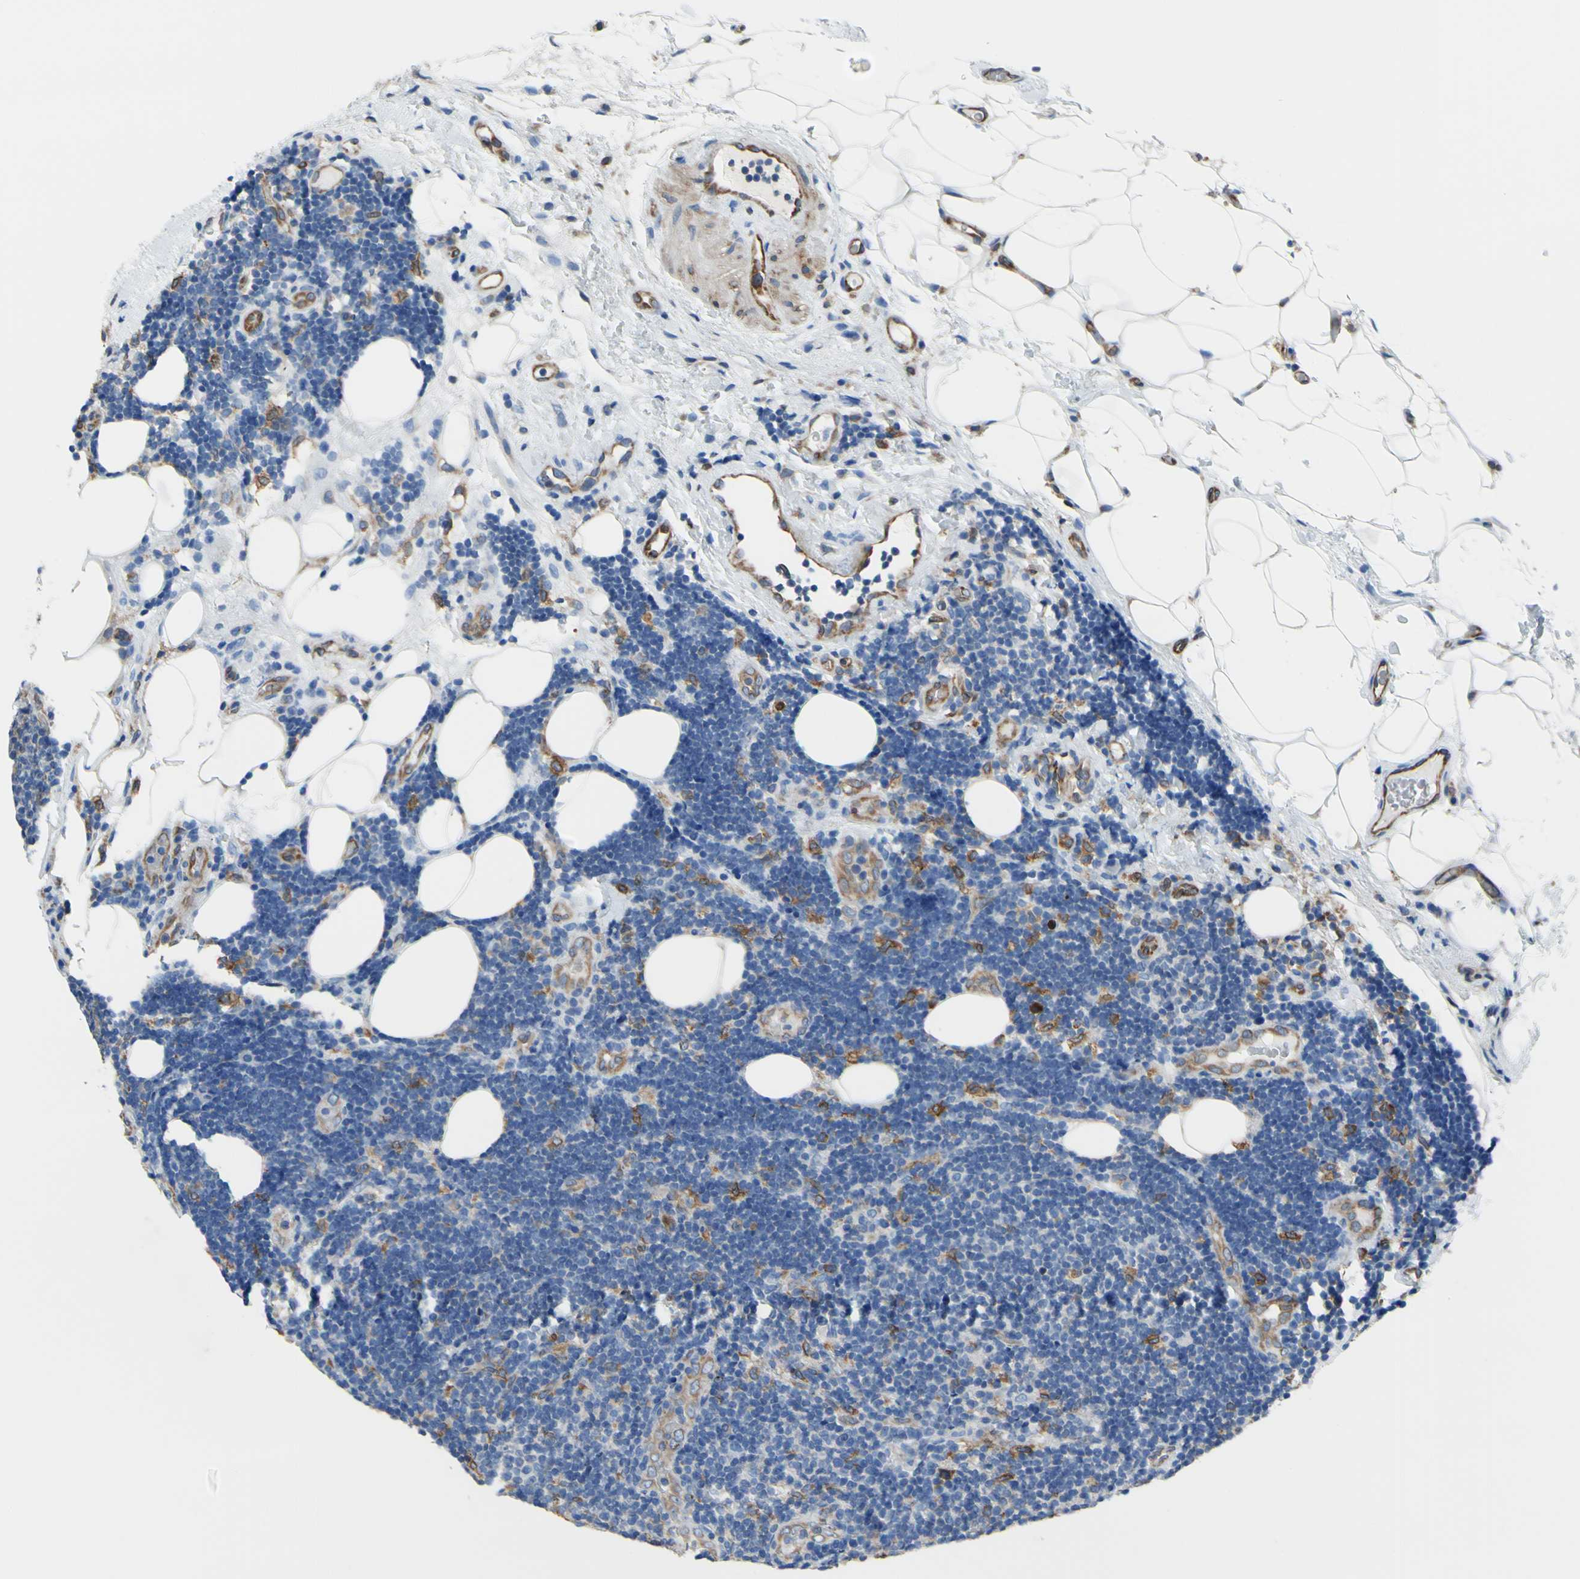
{"staining": {"intensity": "negative", "quantity": "none", "location": "none"}, "tissue": "lymphoma", "cell_type": "Tumor cells", "image_type": "cancer", "snomed": [{"axis": "morphology", "description": "Malignant lymphoma, non-Hodgkin's type, Low grade"}, {"axis": "topography", "description": "Lymph node"}], "caption": "Tumor cells show no significant protein positivity in malignant lymphoma, non-Hodgkin's type (low-grade).", "gene": "MGST2", "patient": {"sex": "male", "age": 83}}